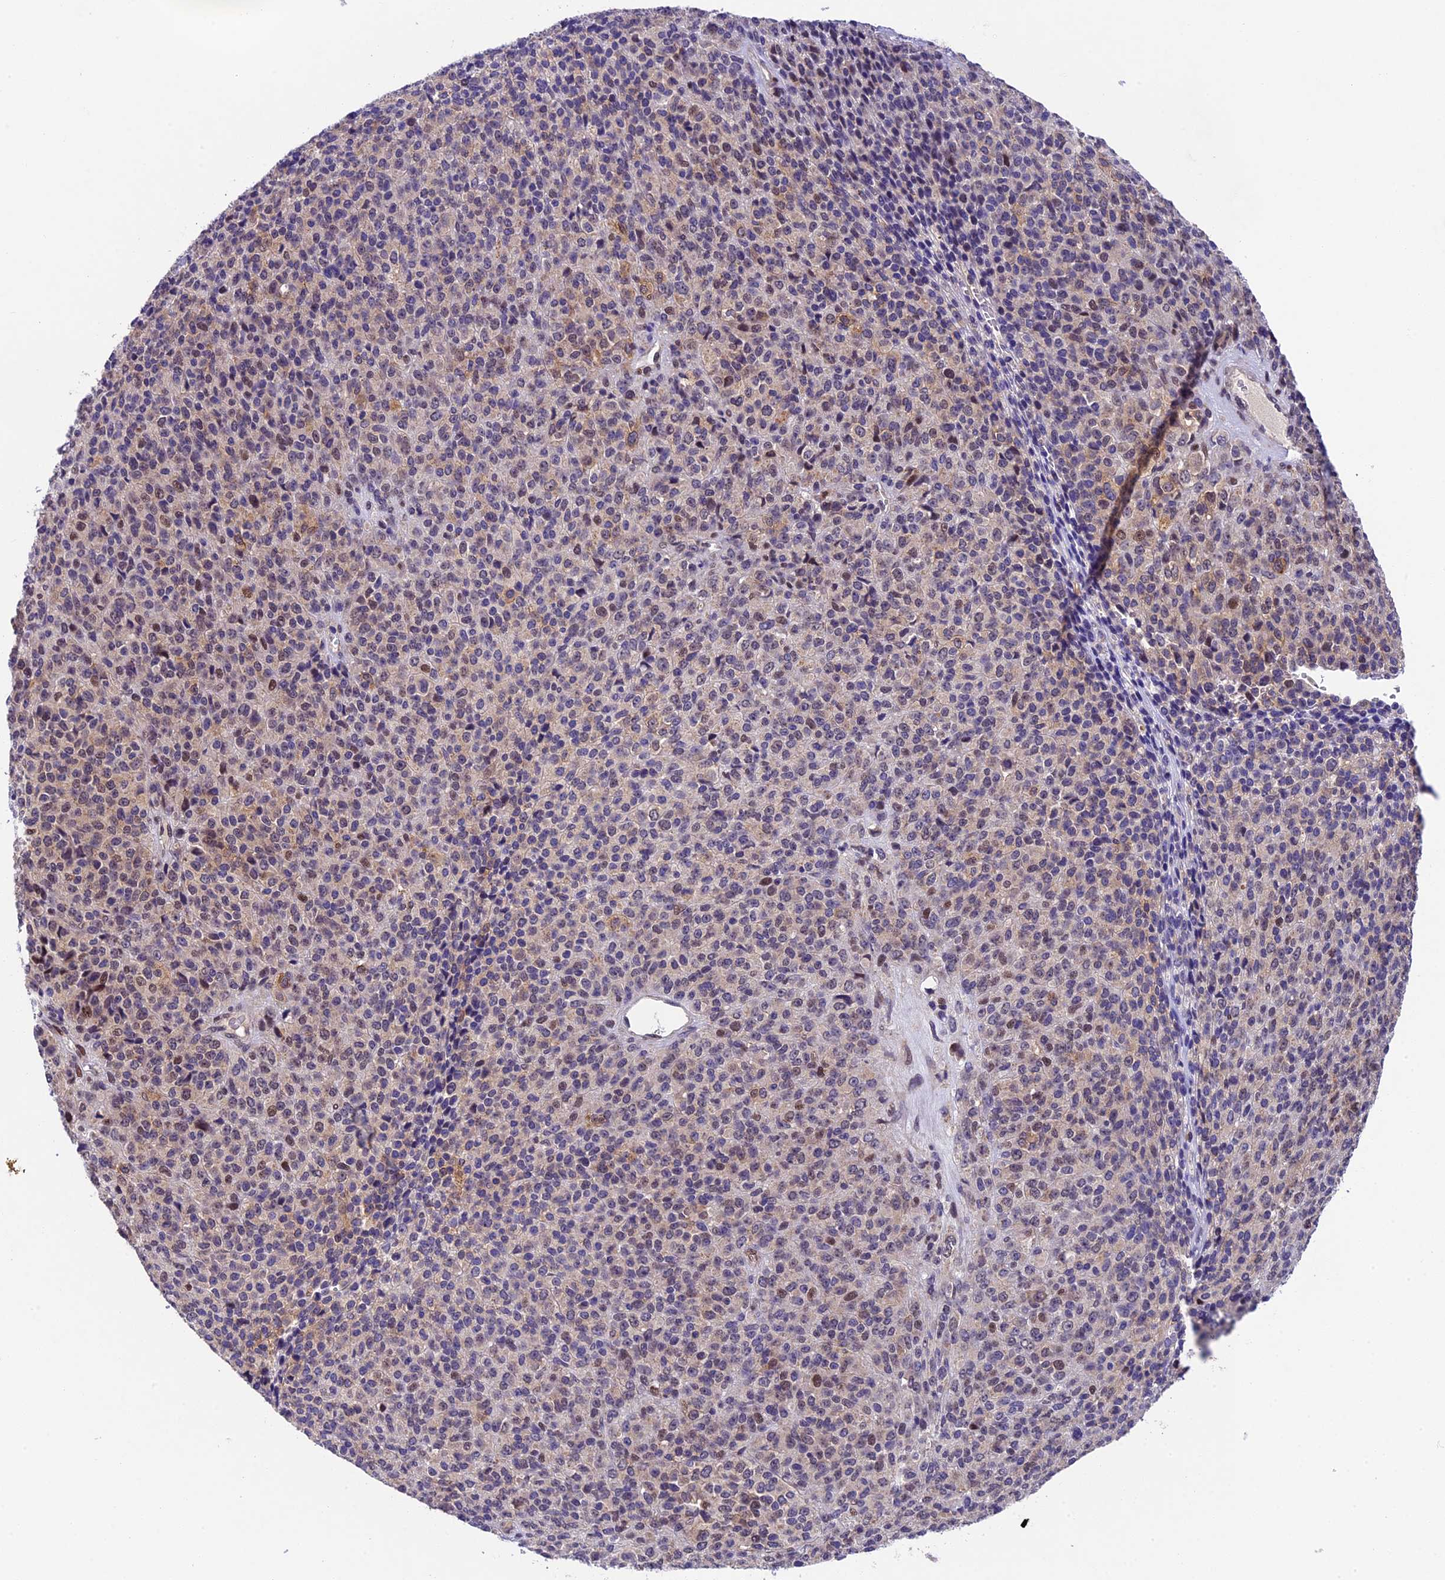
{"staining": {"intensity": "moderate", "quantity": "<25%", "location": "cytoplasmic/membranous"}, "tissue": "melanoma", "cell_type": "Tumor cells", "image_type": "cancer", "snomed": [{"axis": "morphology", "description": "Malignant melanoma, Metastatic site"}, {"axis": "topography", "description": "Brain"}], "caption": "This photomicrograph demonstrates melanoma stained with IHC to label a protein in brown. The cytoplasmic/membranous of tumor cells show moderate positivity for the protein. Nuclei are counter-stained blue.", "gene": "CCSER1", "patient": {"sex": "female", "age": 56}}